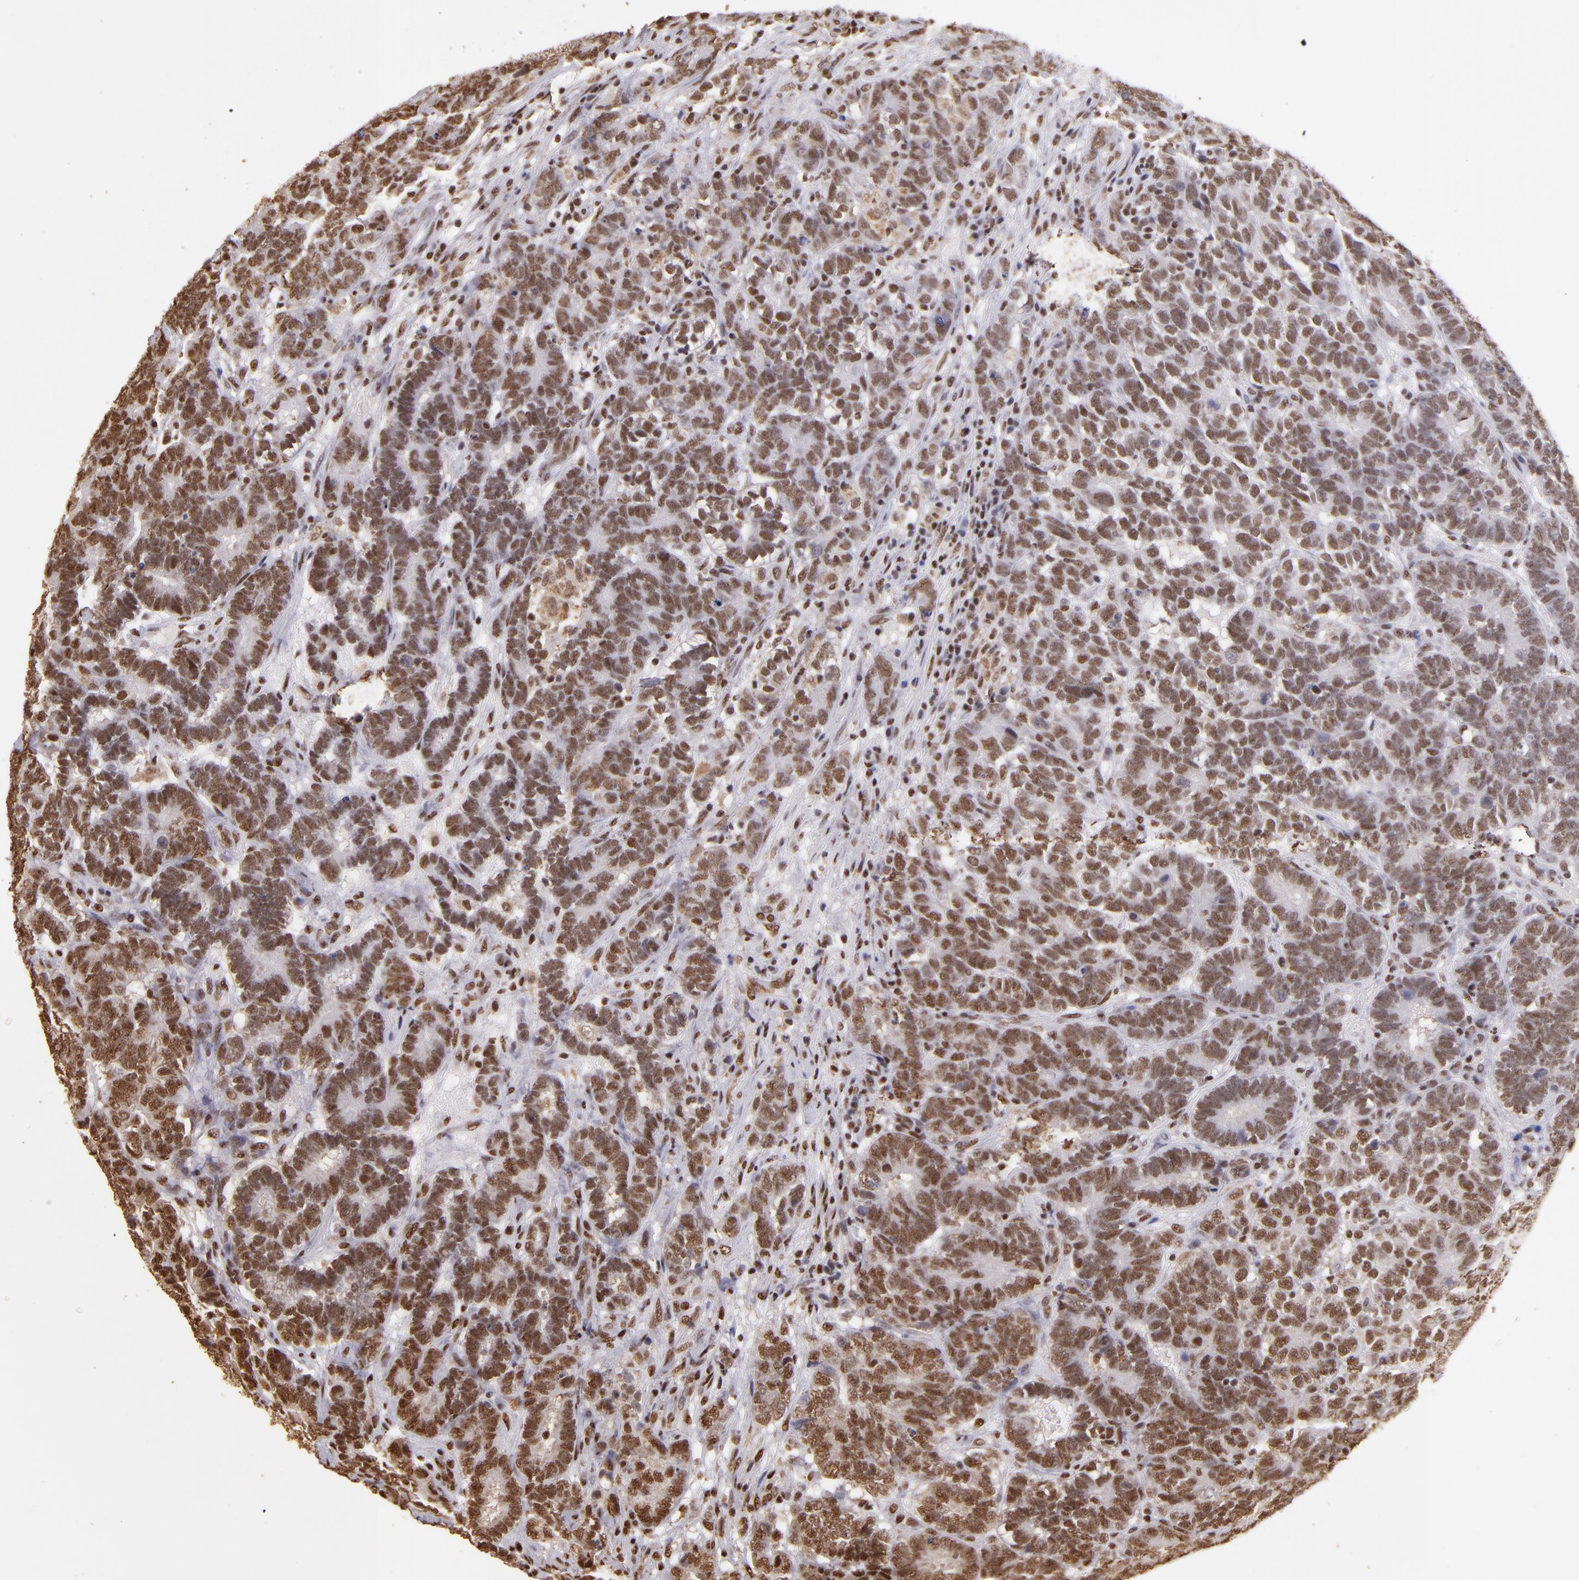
{"staining": {"intensity": "moderate", "quantity": ">75%", "location": "nuclear"}, "tissue": "testis cancer", "cell_type": "Tumor cells", "image_type": "cancer", "snomed": [{"axis": "morphology", "description": "Carcinoma, Embryonal, NOS"}, {"axis": "topography", "description": "Testis"}], "caption": "DAB immunohistochemical staining of human testis embryonal carcinoma demonstrates moderate nuclear protein positivity in about >75% of tumor cells.", "gene": "SP1", "patient": {"sex": "male", "age": 26}}